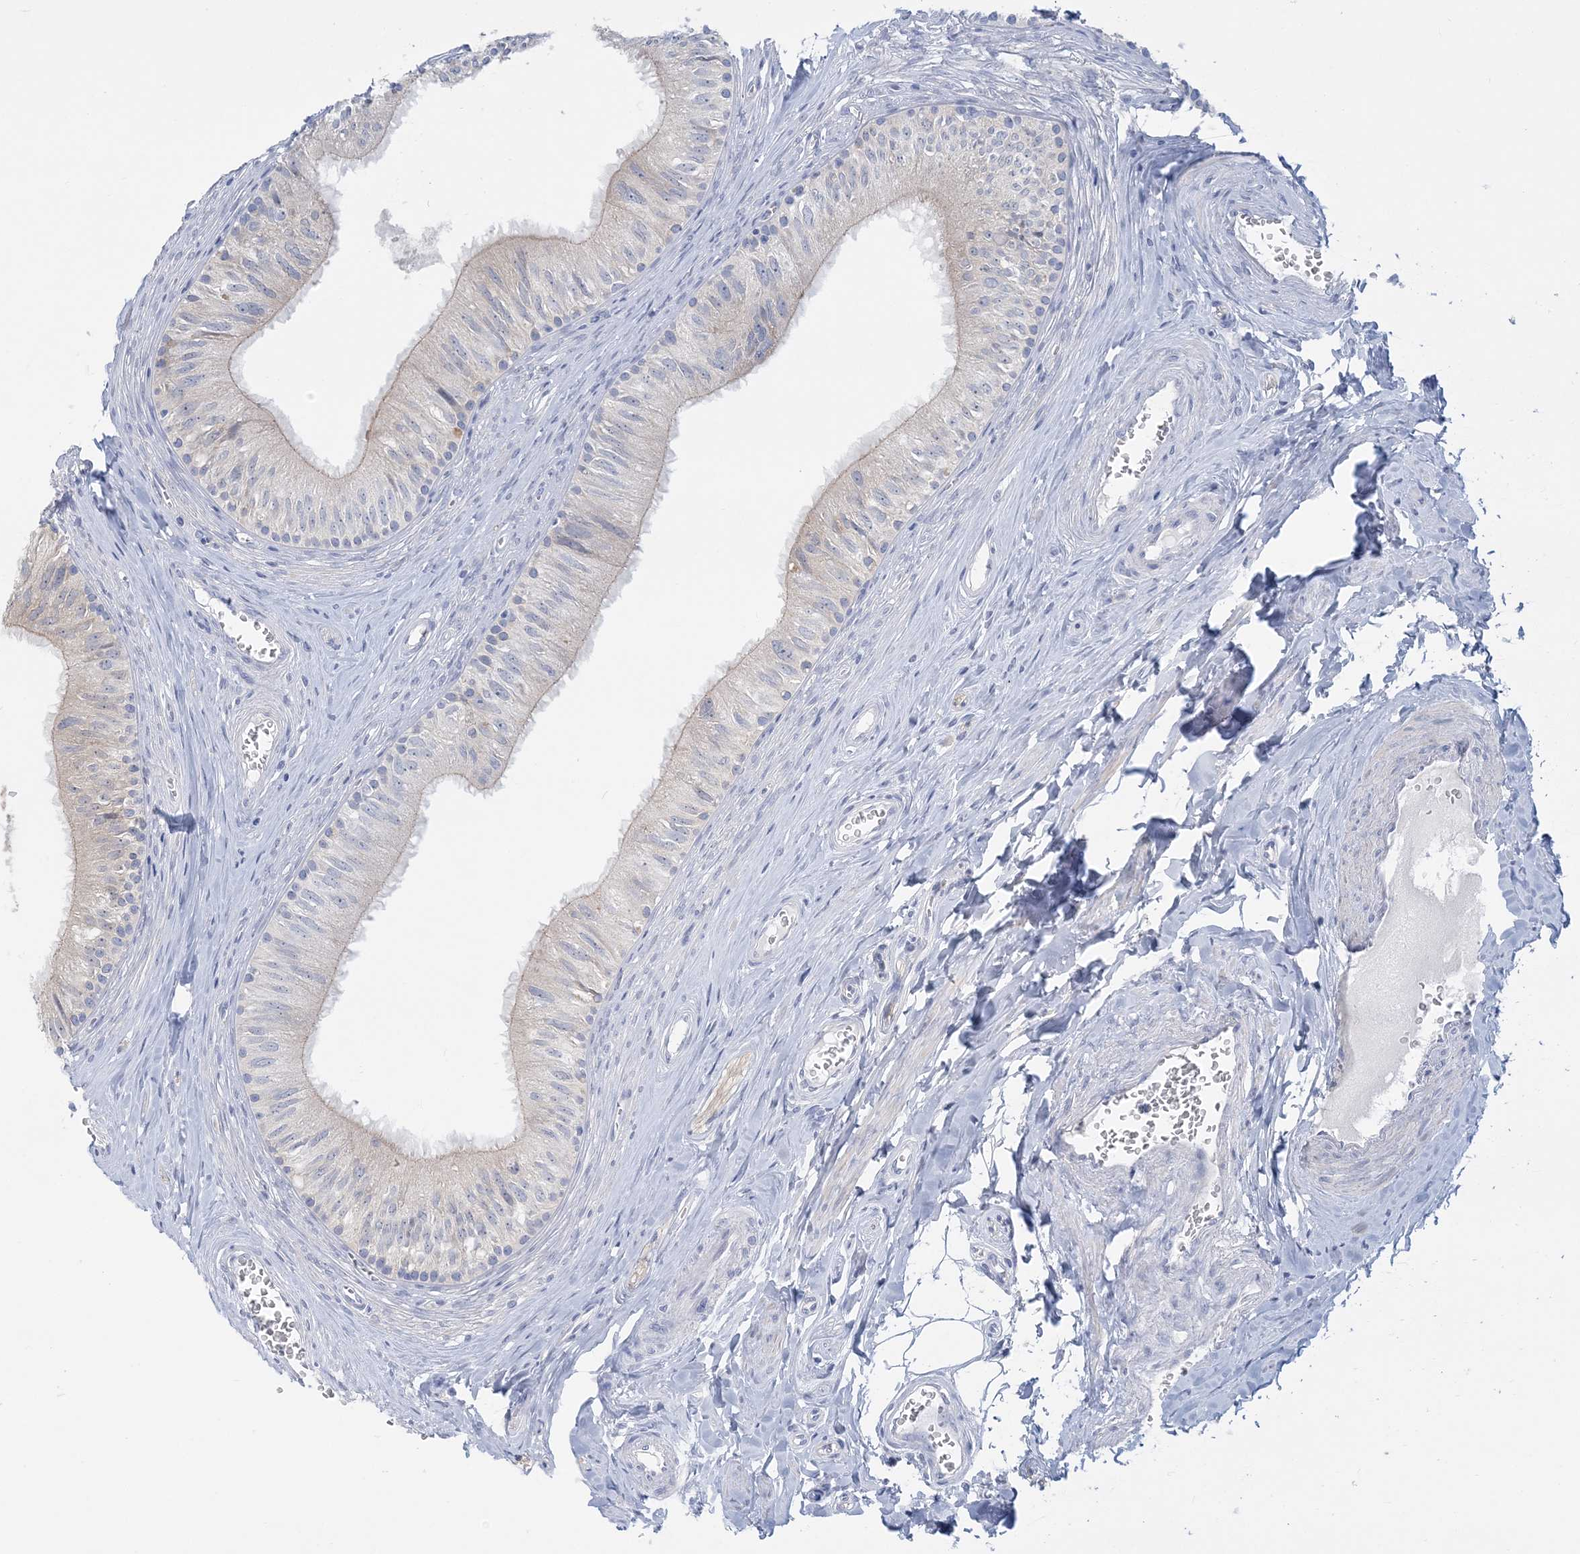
{"staining": {"intensity": "weak", "quantity": "<25%", "location": "cytoplasmic/membranous"}, "tissue": "epididymis", "cell_type": "Glandular cells", "image_type": "normal", "snomed": [{"axis": "morphology", "description": "Normal tissue, NOS"}, {"axis": "topography", "description": "Epididymis"}], "caption": "An immunohistochemistry image of normal epididymis is shown. There is no staining in glandular cells of epididymis. Nuclei are stained in blue.", "gene": "ENSG00000288637", "patient": {"sex": "male", "age": 46}}